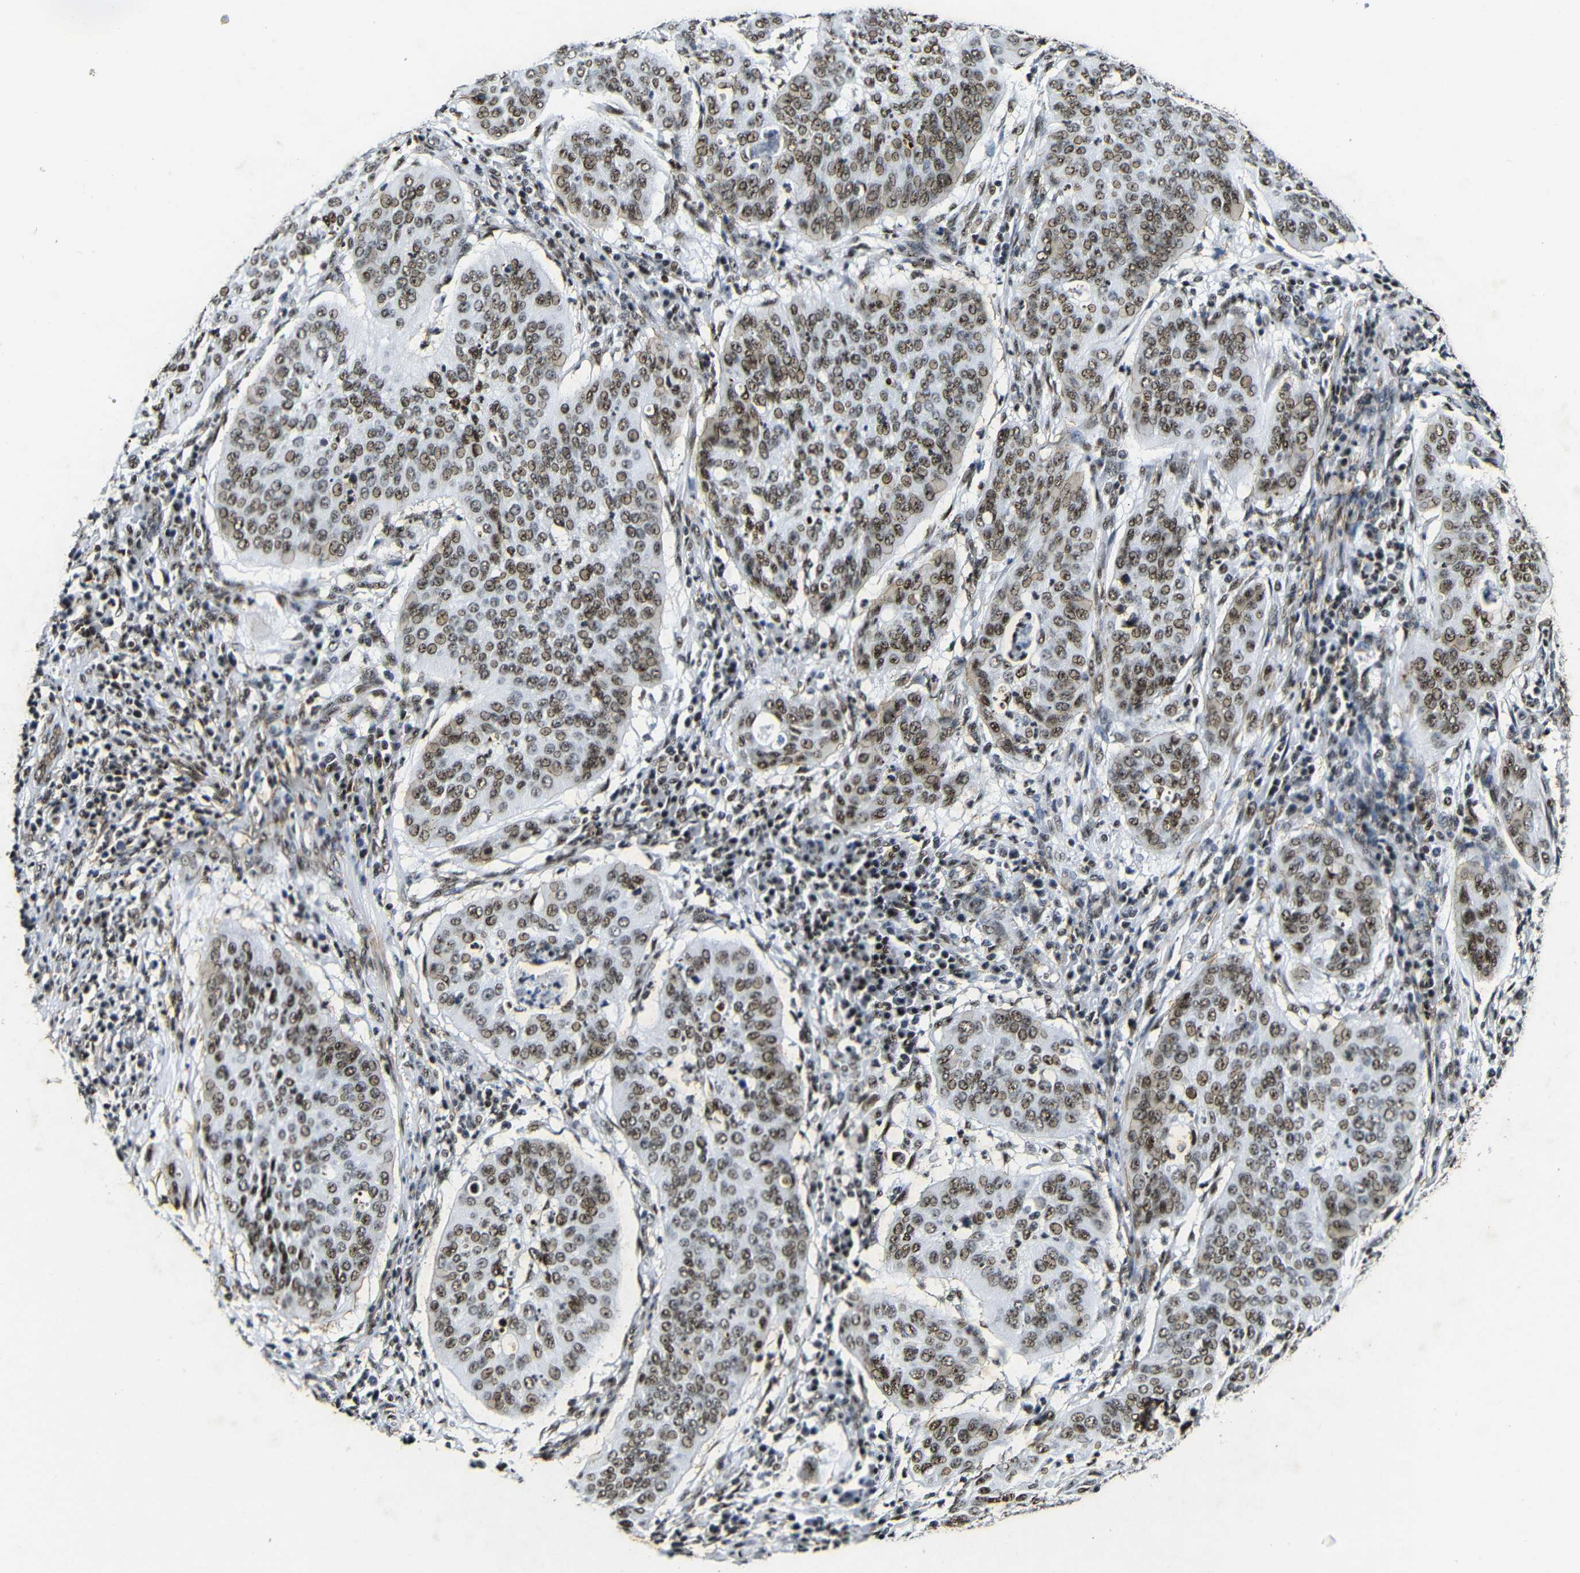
{"staining": {"intensity": "moderate", "quantity": ">75%", "location": "nuclear"}, "tissue": "cervical cancer", "cell_type": "Tumor cells", "image_type": "cancer", "snomed": [{"axis": "morphology", "description": "Normal tissue, NOS"}, {"axis": "morphology", "description": "Squamous cell carcinoma, NOS"}, {"axis": "topography", "description": "Cervix"}], "caption": "A photomicrograph of human squamous cell carcinoma (cervical) stained for a protein reveals moderate nuclear brown staining in tumor cells.", "gene": "SRSF1", "patient": {"sex": "female", "age": 39}}